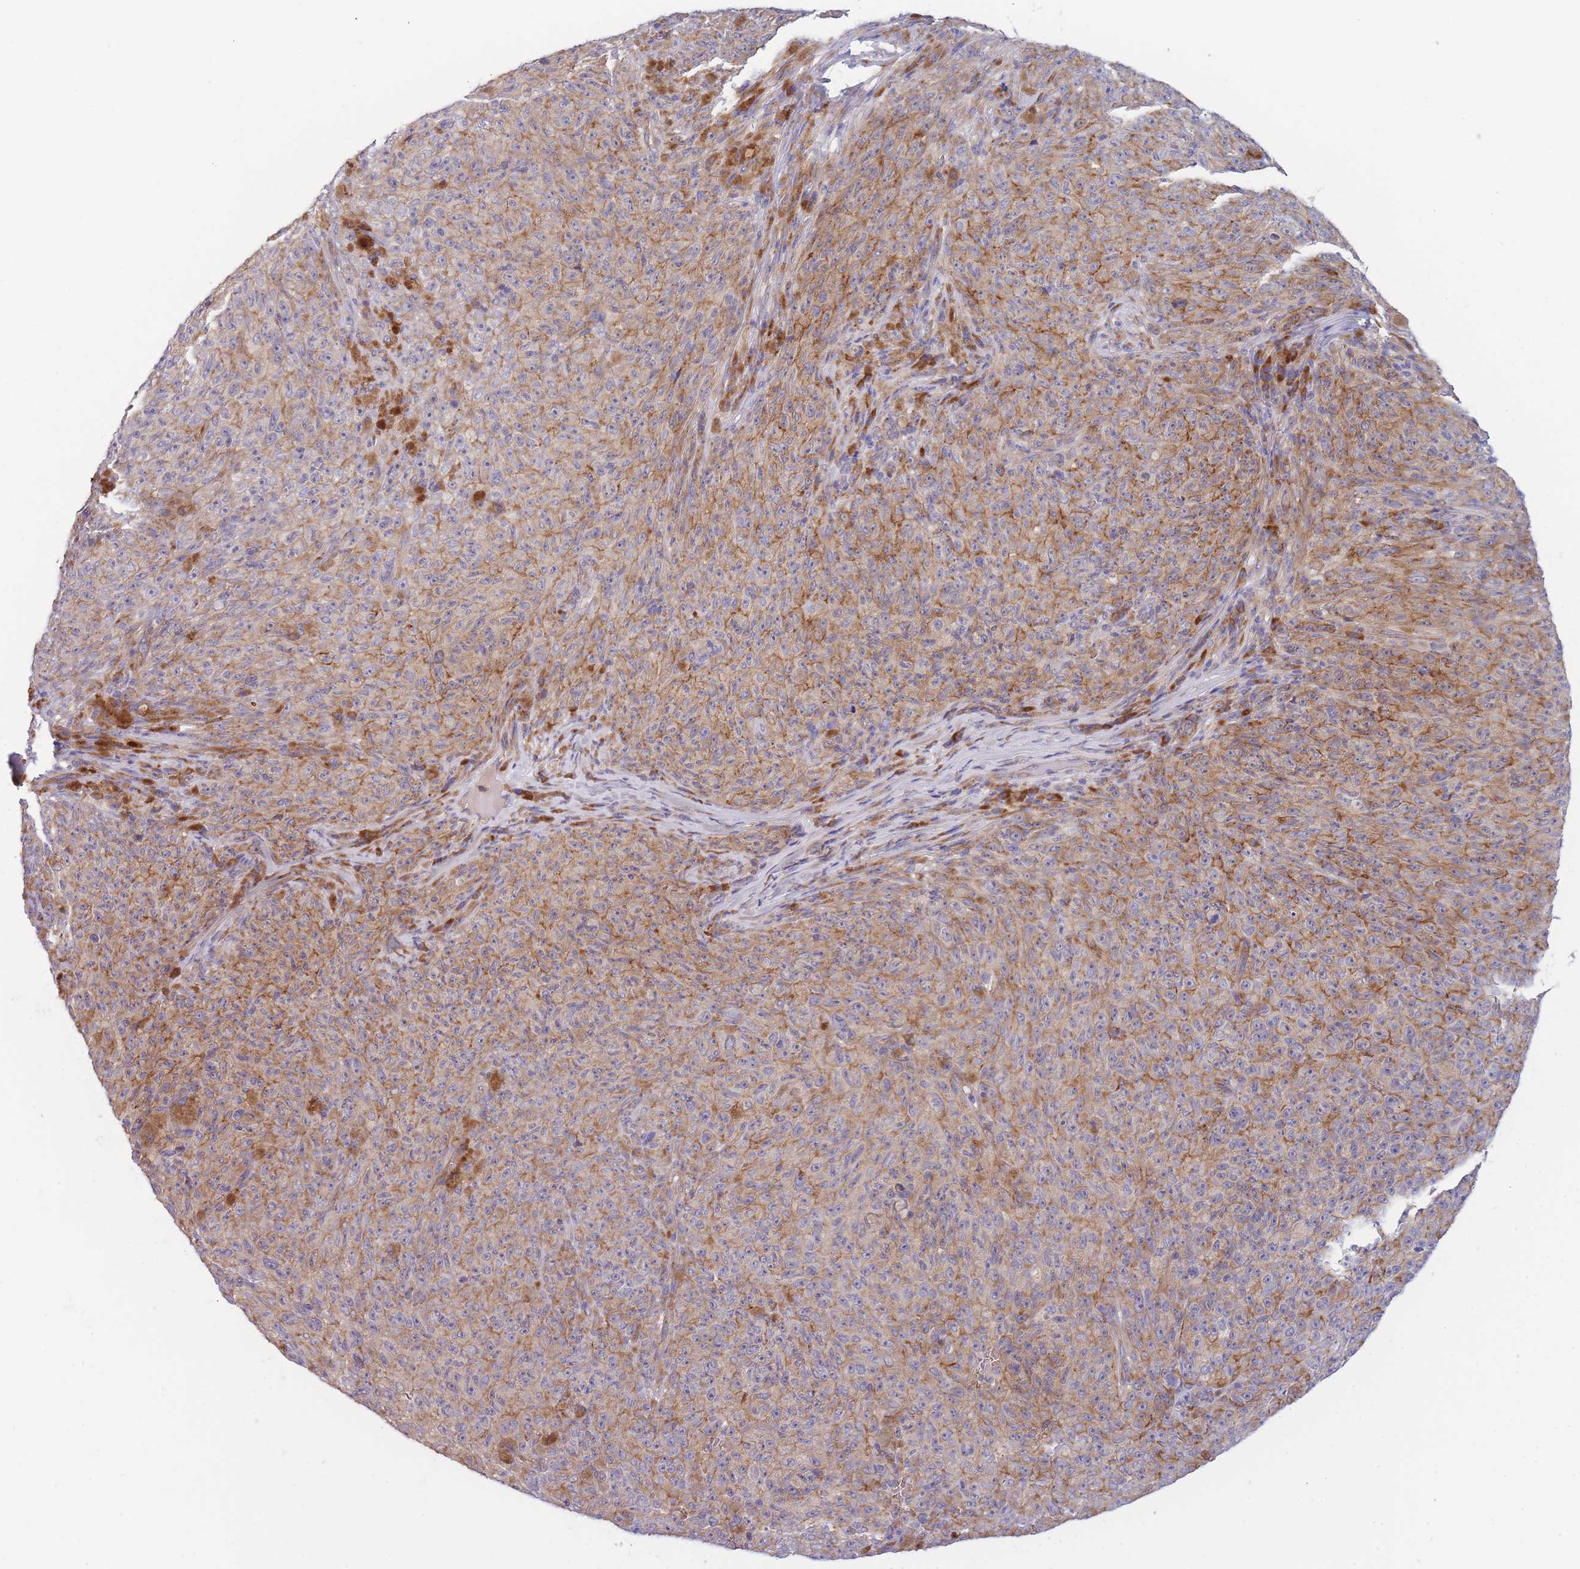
{"staining": {"intensity": "moderate", "quantity": ">75%", "location": "cytoplasmic/membranous"}, "tissue": "melanoma", "cell_type": "Tumor cells", "image_type": "cancer", "snomed": [{"axis": "morphology", "description": "Malignant melanoma, NOS"}, {"axis": "topography", "description": "Skin"}], "caption": "DAB immunohistochemical staining of malignant melanoma displays moderate cytoplasmic/membranous protein expression in approximately >75% of tumor cells. The protein is shown in brown color, while the nuclei are stained blue.", "gene": "NDUFAF6", "patient": {"sex": "female", "age": 82}}